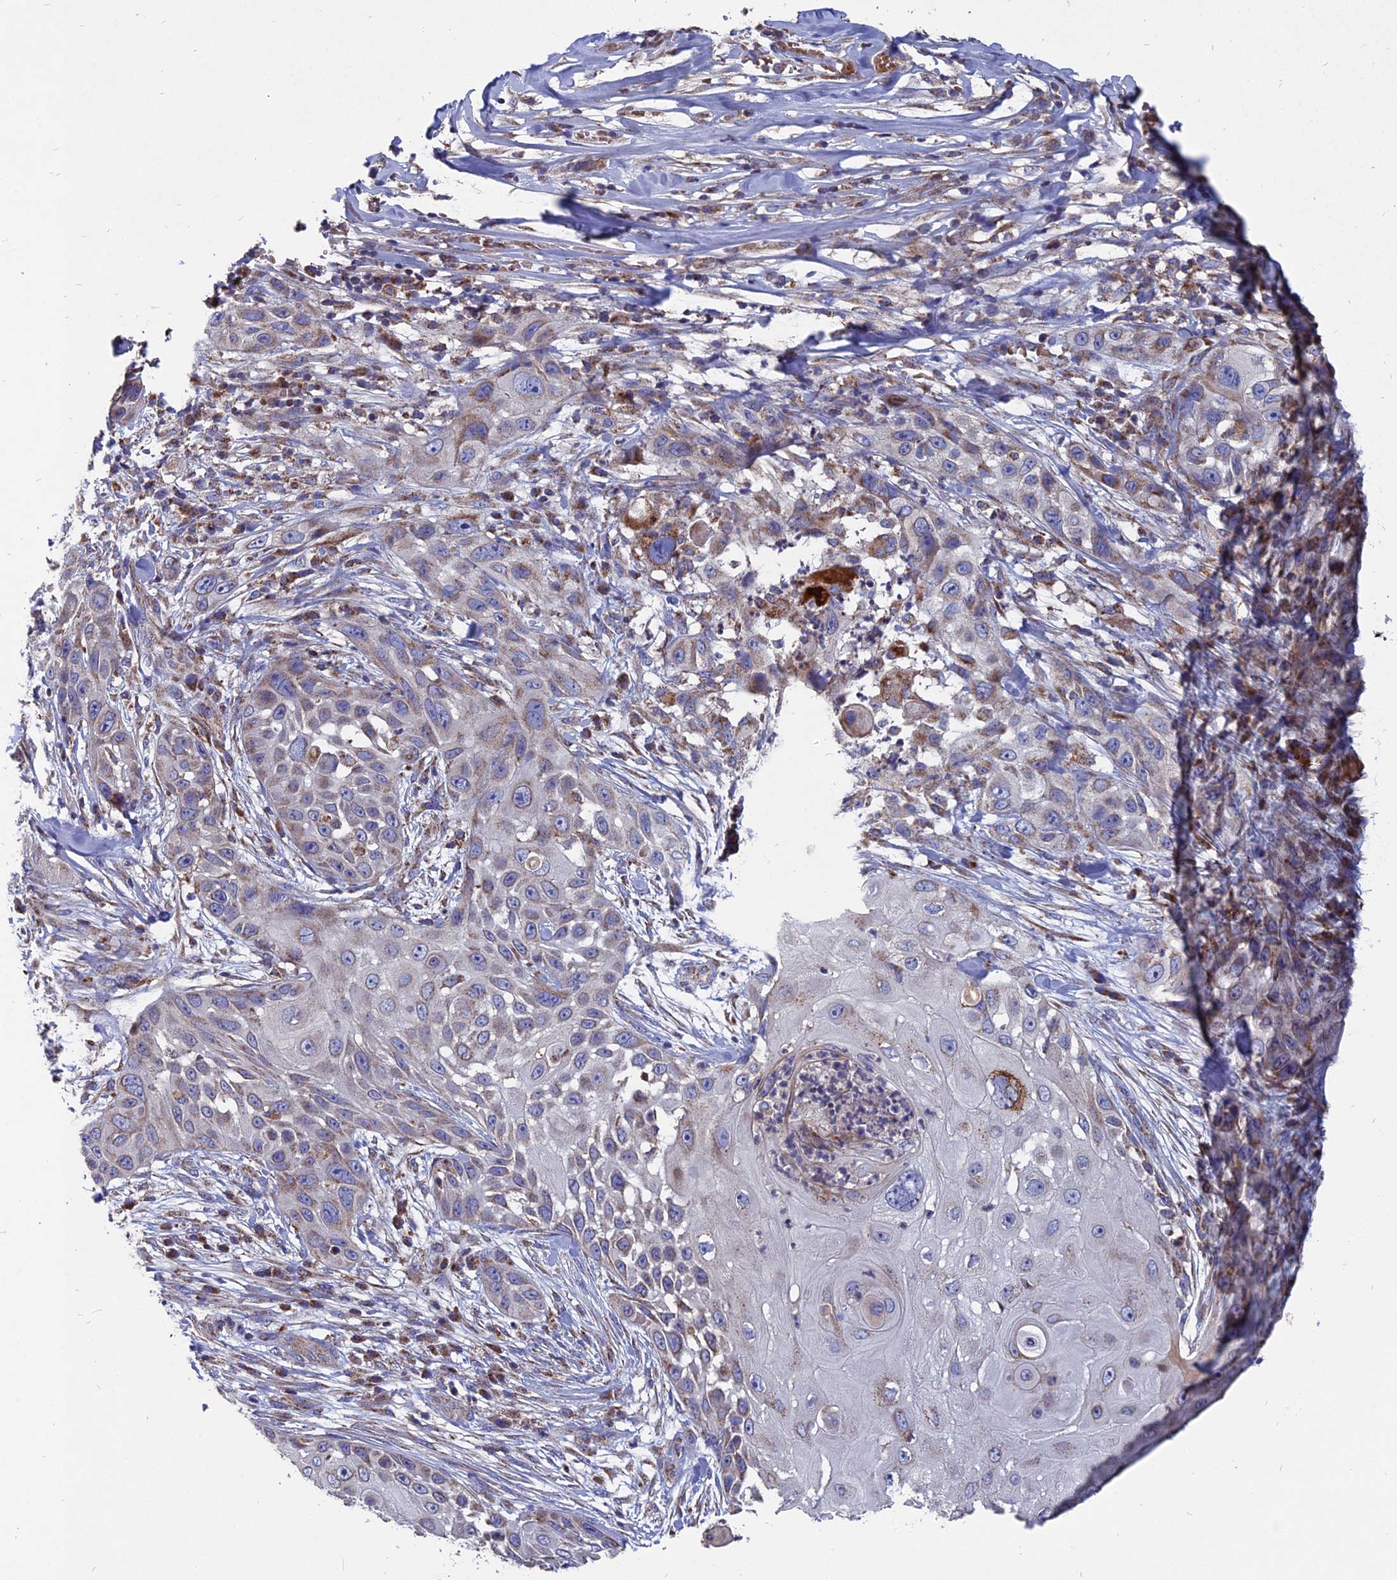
{"staining": {"intensity": "moderate", "quantity": "<25%", "location": "cytoplasmic/membranous"}, "tissue": "skin cancer", "cell_type": "Tumor cells", "image_type": "cancer", "snomed": [{"axis": "morphology", "description": "Squamous cell carcinoma, NOS"}, {"axis": "topography", "description": "Skin"}], "caption": "This micrograph shows skin squamous cell carcinoma stained with immunohistochemistry (IHC) to label a protein in brown. The cytoplasmic/membranous of tumor cells show moderate positivity for the protein. Nuclei are counter-stained blue.", "gene": "TGFA", "patient": {"sex": "female", "age": 44}}